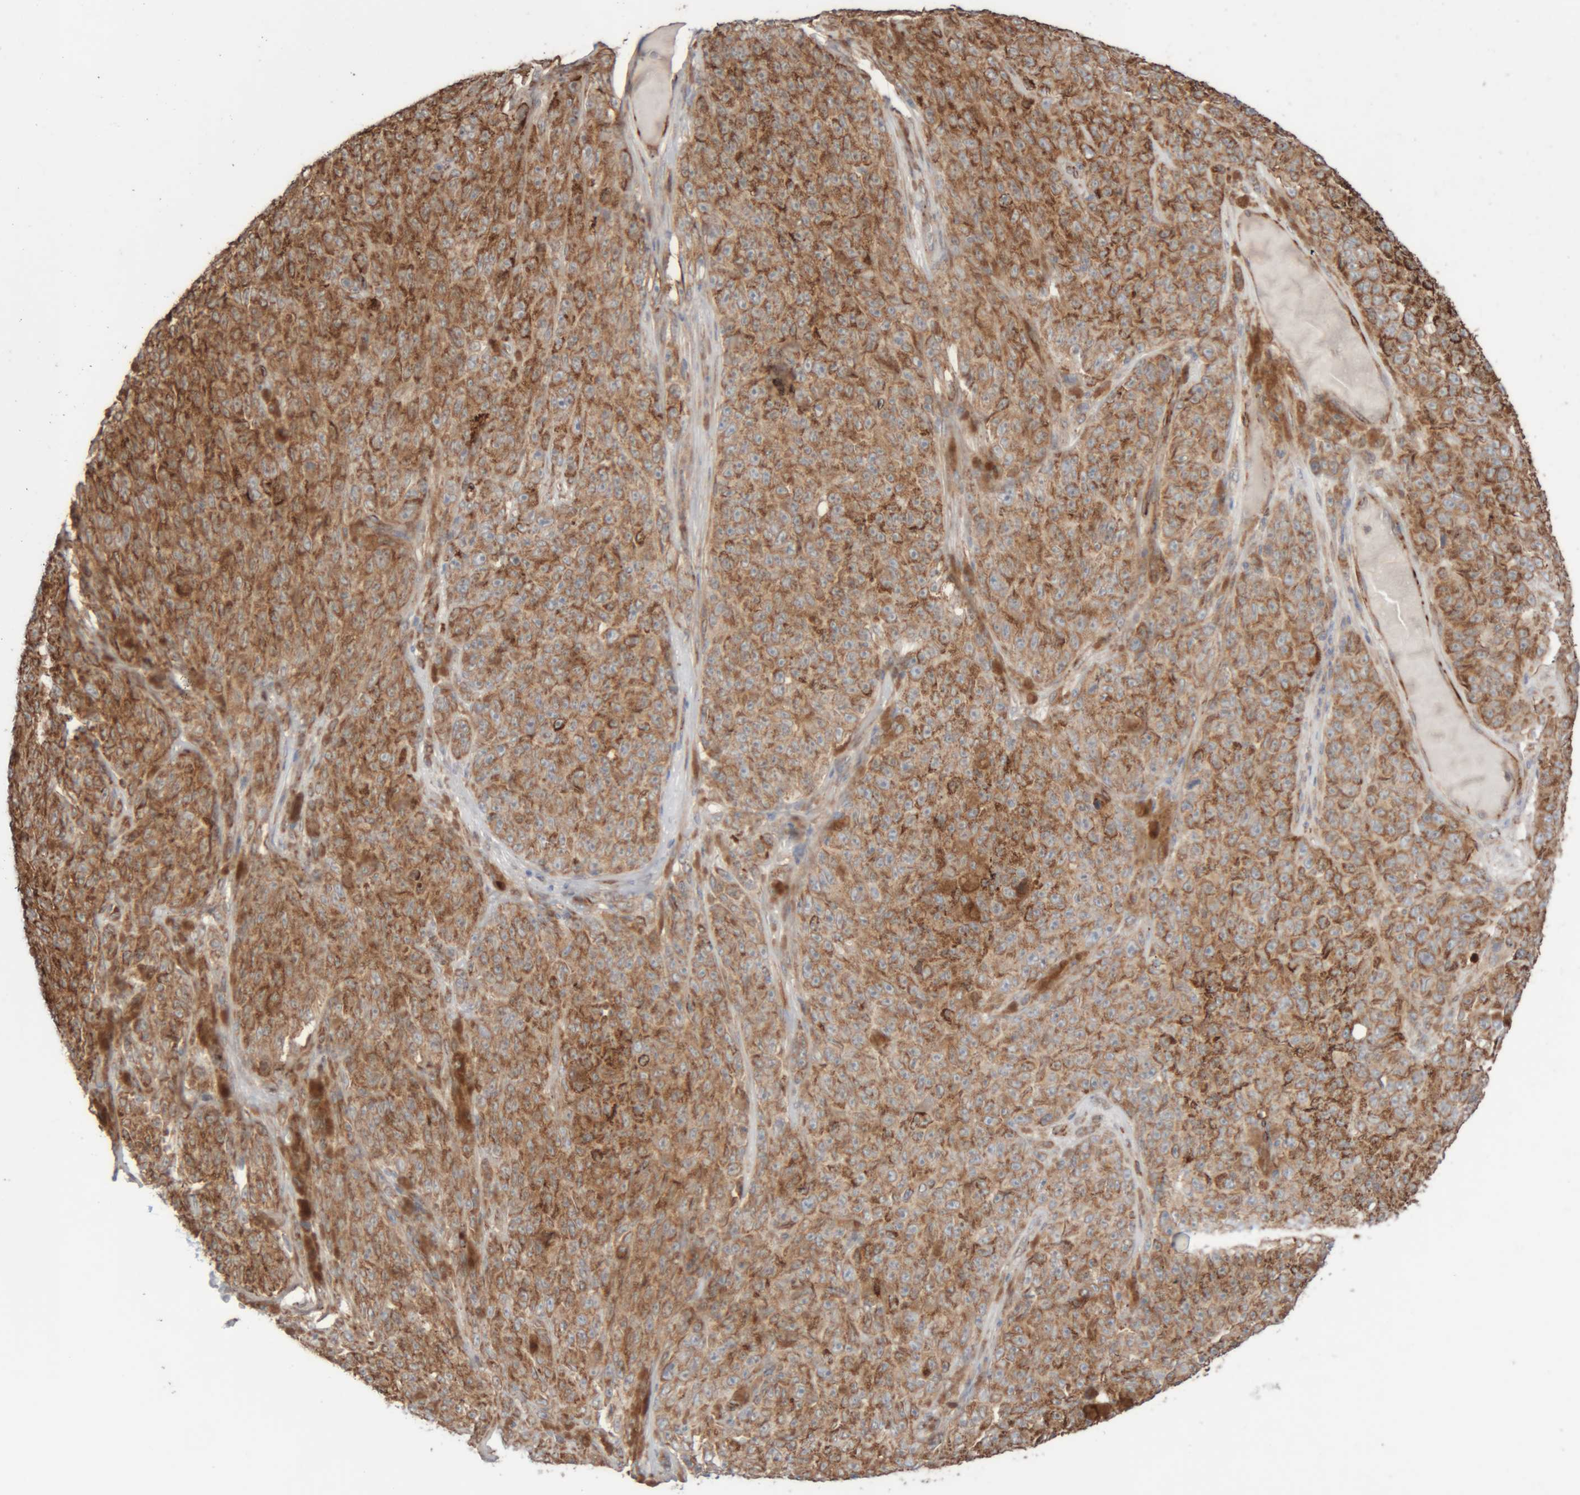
{"staining": {"intensity": "moderate", "quantity": ">75%", "location": "cytoplasmic/membranous"}, "tissue": "melanoma", "cell_type": "Tumor cells", "image_type": "cancer", "snomed": [{"axis": "morphology", "description": "Malignant melanoma, NOS"}, {"axis": "topography", "description": "Skin"}], "caption": "Protein staining of melanoma tissue exhibits moderate cytoplasmic/membranous positivity in approximately >75% of tumor cells. Immunohistochemistry (ihc) stains the protein in brown and the nuclei are stained blue.", "gene": "RAB32", "patient": {"sex": "female", "age": 82}}